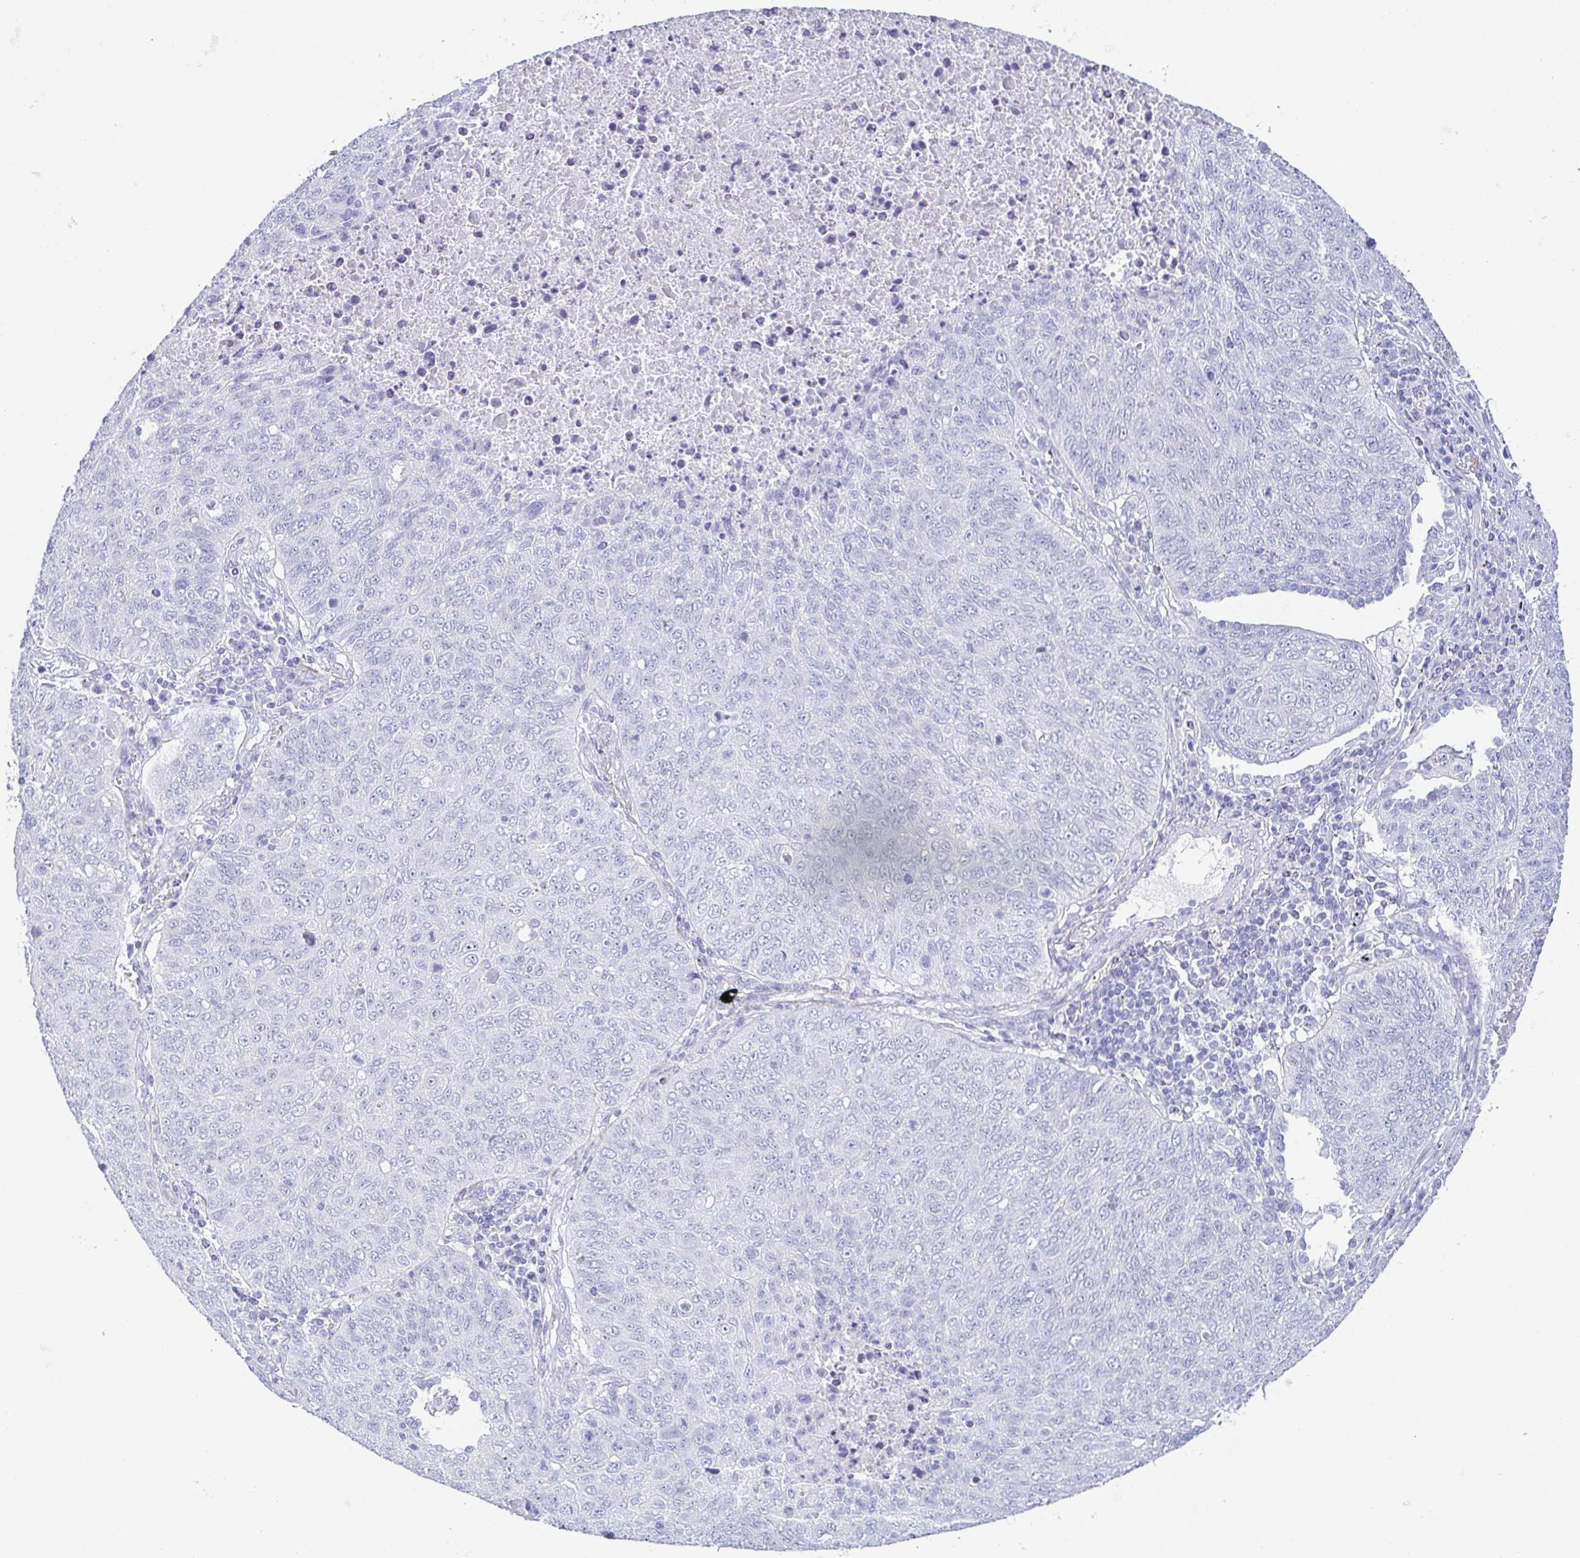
{"staining": {"intensity": "negative", "quantity": "none", "location": "none"}, "tissue": "lung cancer", "cell_type": "Tumor cells", "image_type": "cancer", "snomed": [{"axis": "morphology", "description": "Normal morphology"}, {"axis": "morphology", "description": "Aneuploidy"}, {"axis": "morphology", "description": "Squamous cell carcinoma, NOS"}, {"axis": "topography", "description": "Lymph node"}, {"axis": "topography", "description": "Lung"}], "caption": "Tumor cells show no significant positivity in lung cancer. (Stains: DAB immunohistochemistry with hematoxylin counter stain, Microscopy: brightfield microscopy at high magnification).", "gene": "ZG16B", "patient": {"sex": "female", "age": 76}}